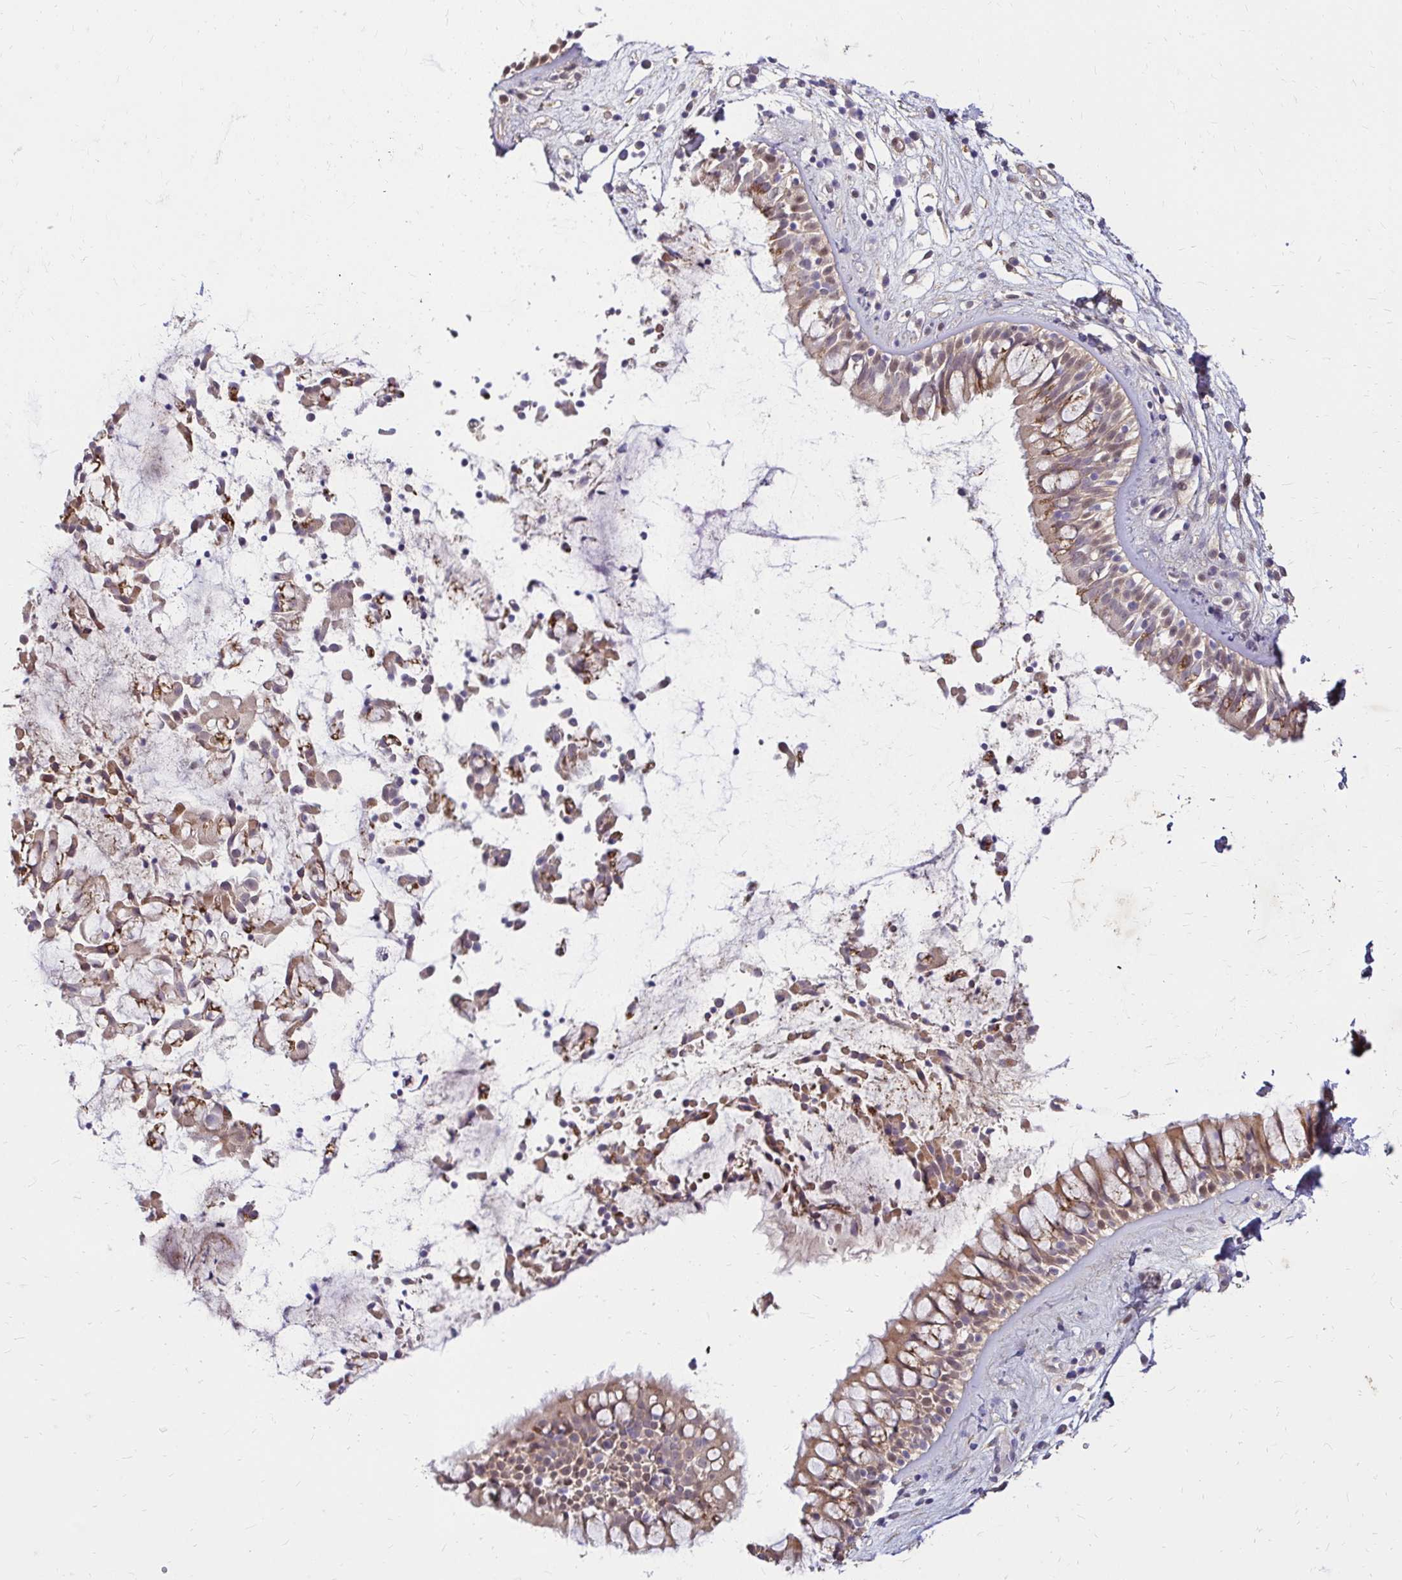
{"staining": {"intensity": "moderate", "quantity": "25%-75%", "location": "cytoplasmic/membranous"}, "tissue": "nasopharynx", "cell_type": "Respiratory epithelial cells", "image_type": "normal", "snomed": [{"axis": "morphology", "description": "Normal tissue, NOS"}, {"axis": "topography", "description": "Nasopharynx"}], "caption": "Immunohistochemistry of normal human nasopharynx demonstrates medium levels of moderate cytoplasmic/membranous expression in about 25%-75% of respiratory epithelial cells.", "gene": "YAP1", "patient": {"sex": "male", "age": 32}}